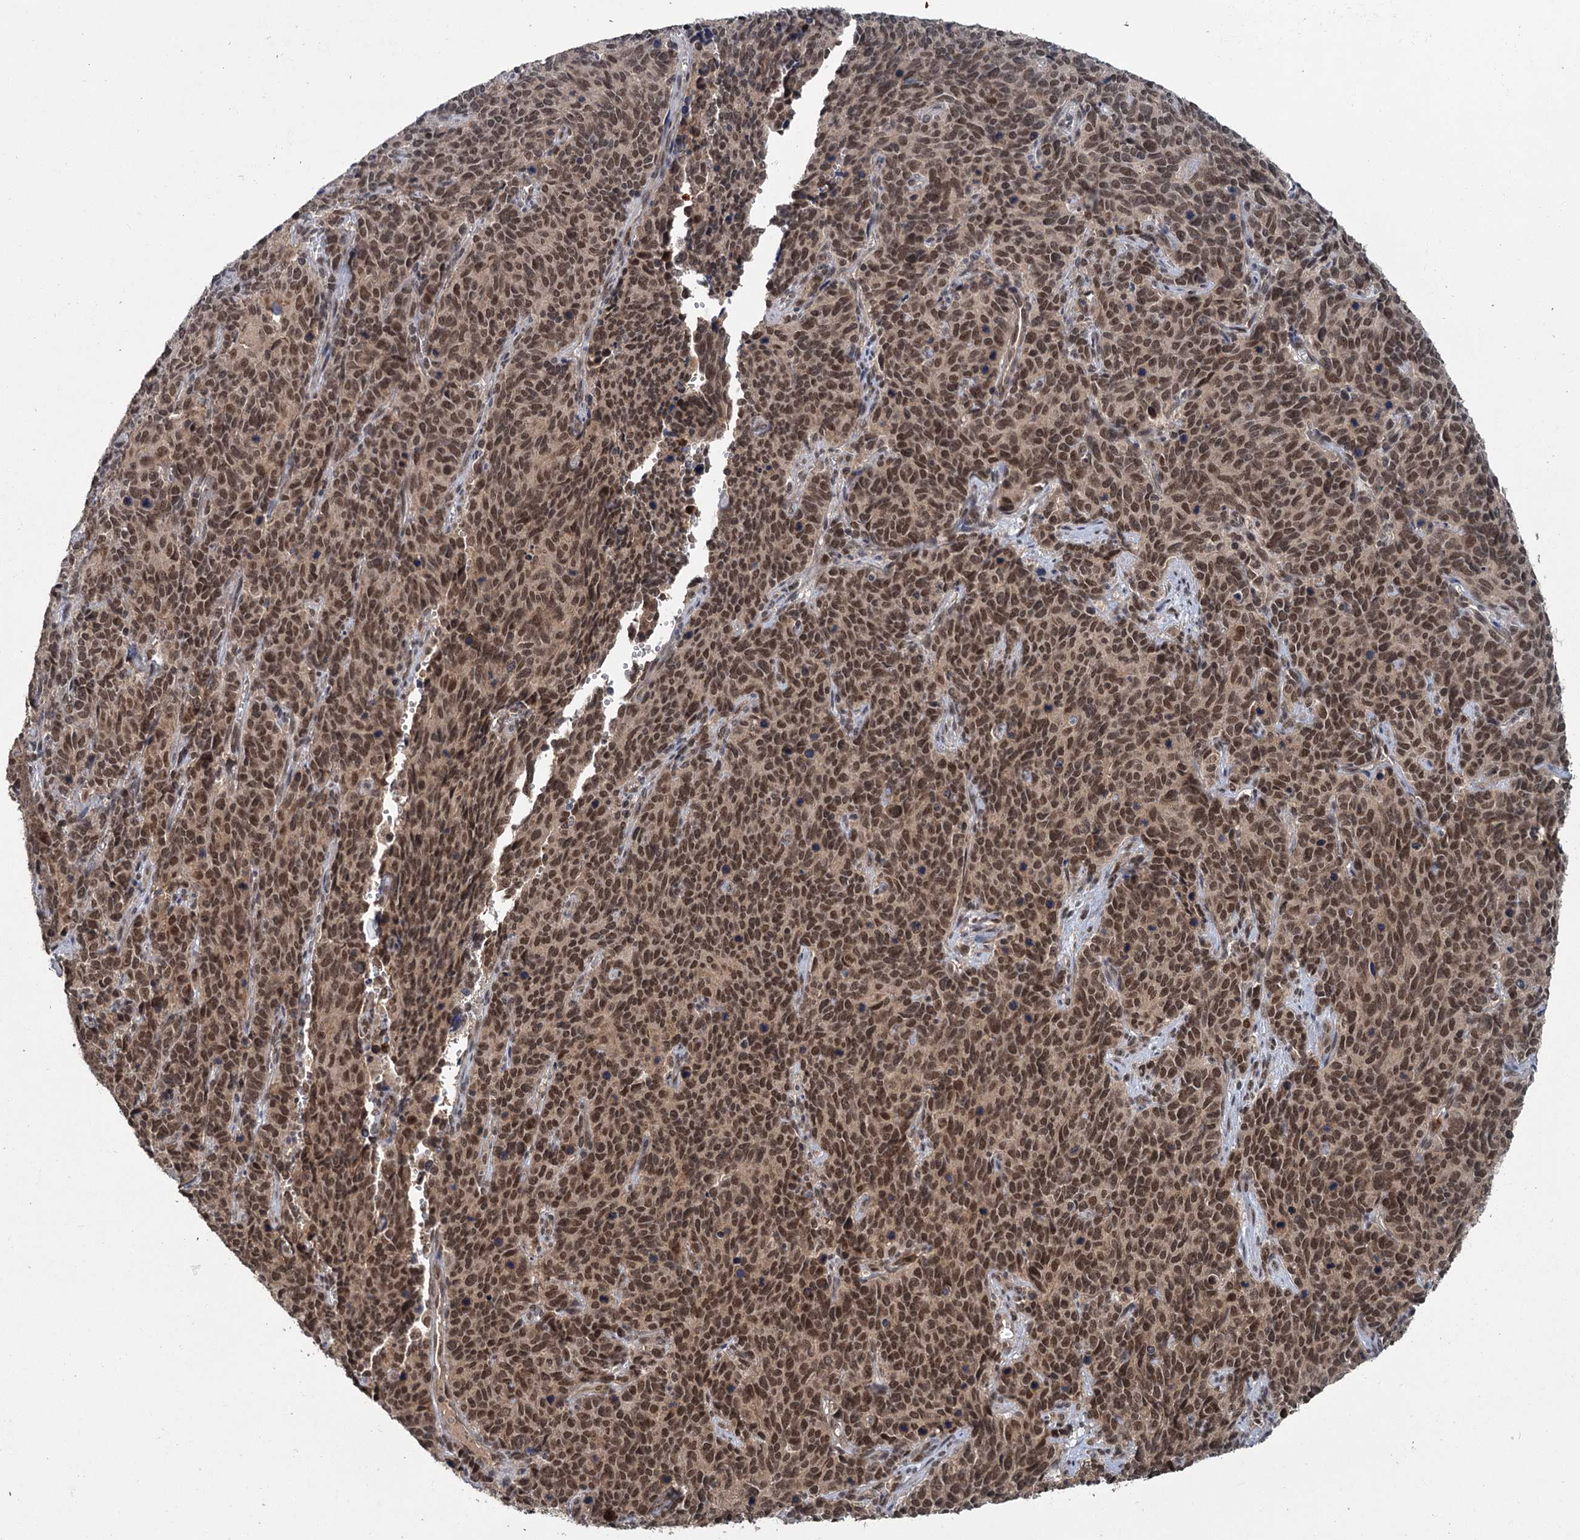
{"staining": {"intensity": "moderate", "quantity": ">75%", "location": "nuclear"}, "tissue": "cervical cancer", "cell_type": "Tumor cells", "image_type": "cancer", "snomed": [{"axis": "morphology", "description": "Squamous cell carcinoma, NOS"}, {"axis": "topography", "description": "Cervix"}], "caption": "A high-resolution histopathology image shows immunohistochemistry staining of squamous cell carcinoma (cervical), which demonstrates moderate nuclear expression in about >75% of tumor cells.", "gene": "KANSL2", "patient": {"sex": "female", "age": 60}}